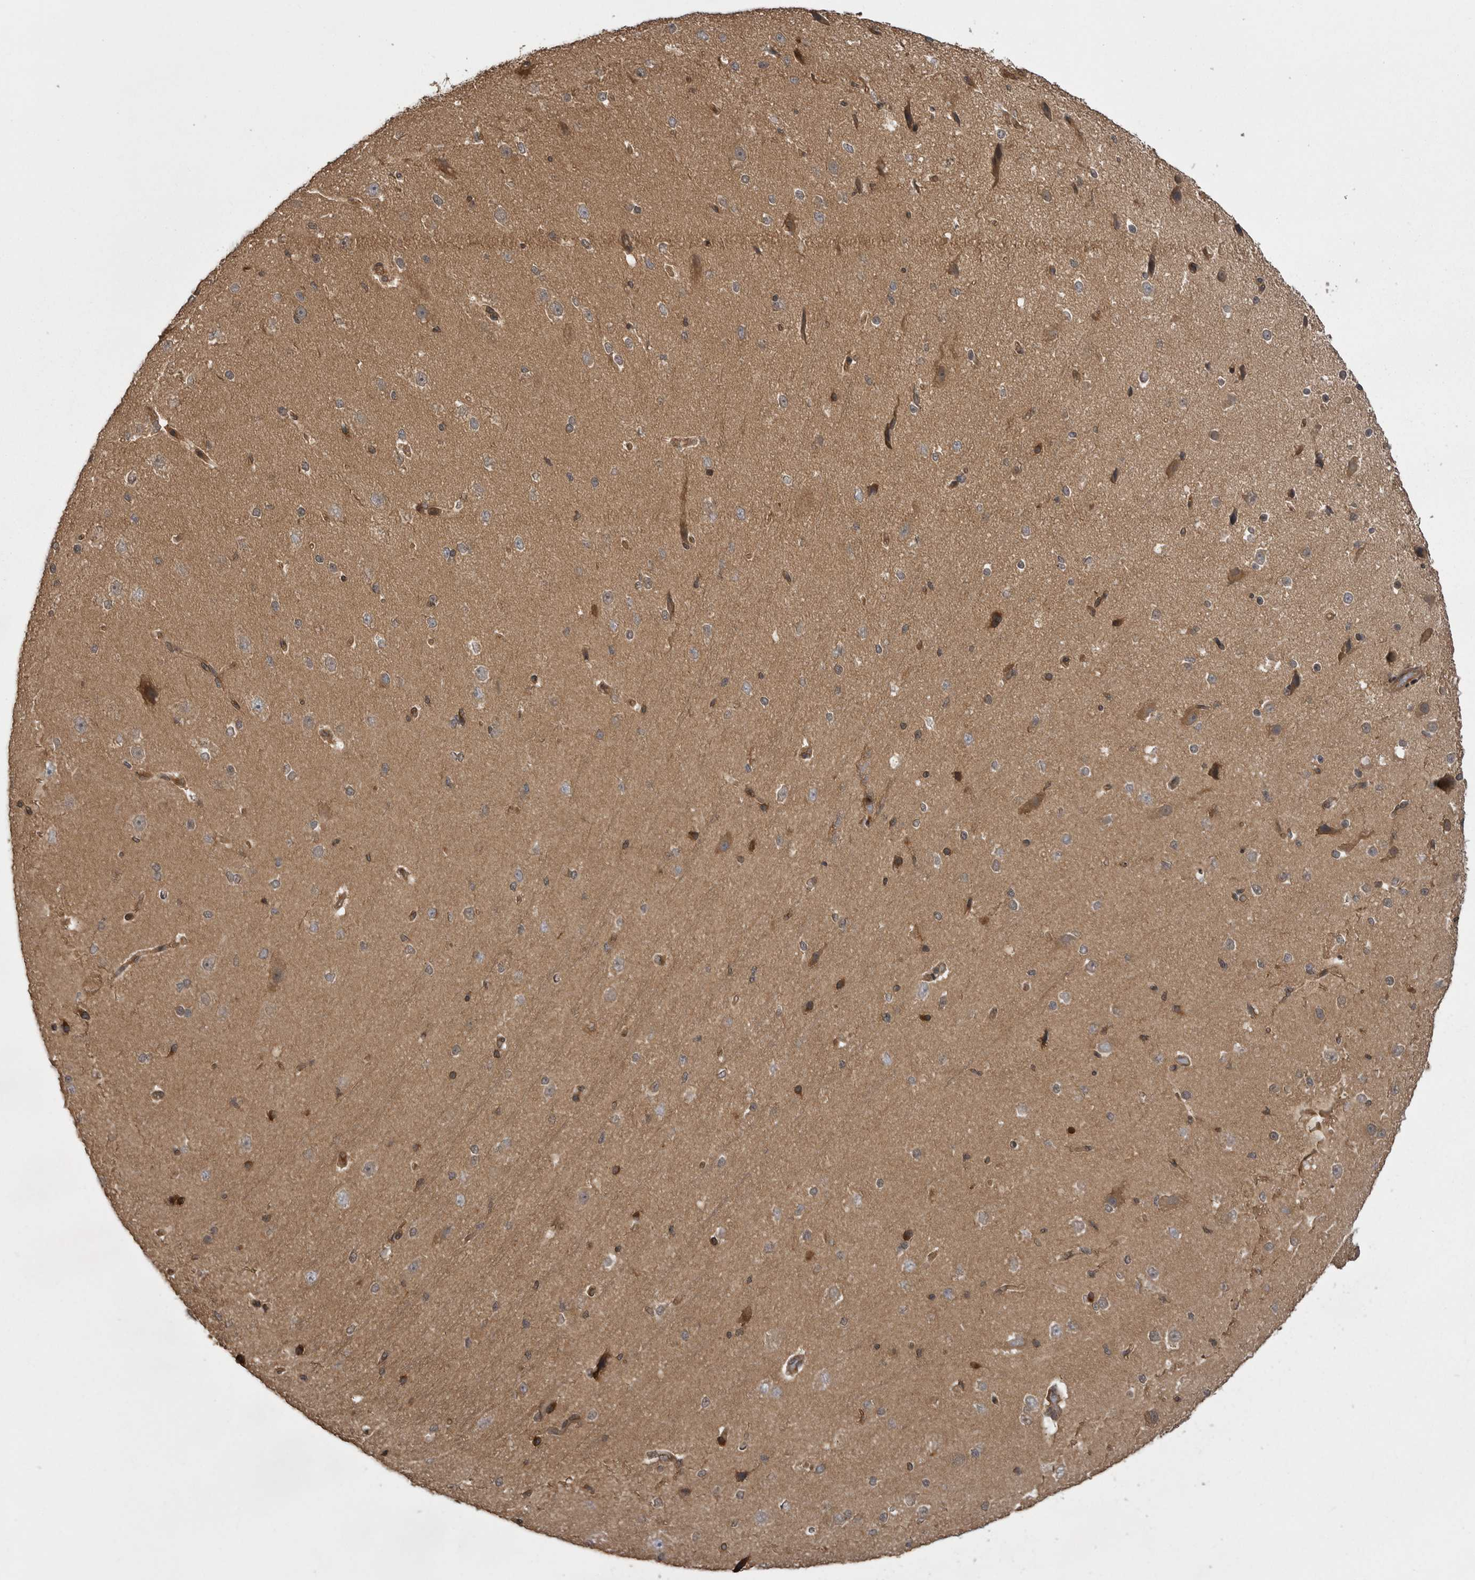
{"staining": {"intensity": "moderate", "quantity": ">75%", "location": "cytoplasmic/membranous"}, "tissue": "cerebral cortex", "cell_type": "Endothelial cells", "image_type": "normal", "snomed": [{"axis": "morphology", "description": "Normal tissue, NOS"}, {"axis": "morphology", "description": "Developmental malformation"}, {"axis": "topography", "description": "Cerebral cortex"}], "caption": "Cerebral cortex stained with DAB (3,3'-diaminobenzidine) immunohistochemistry demonstrates medium levels of moderate cytoplasmic/membranous positivity in about >75% of endothelial cells.", "gene": "STK24", "patient": {"sex": "female", "age": 30}}